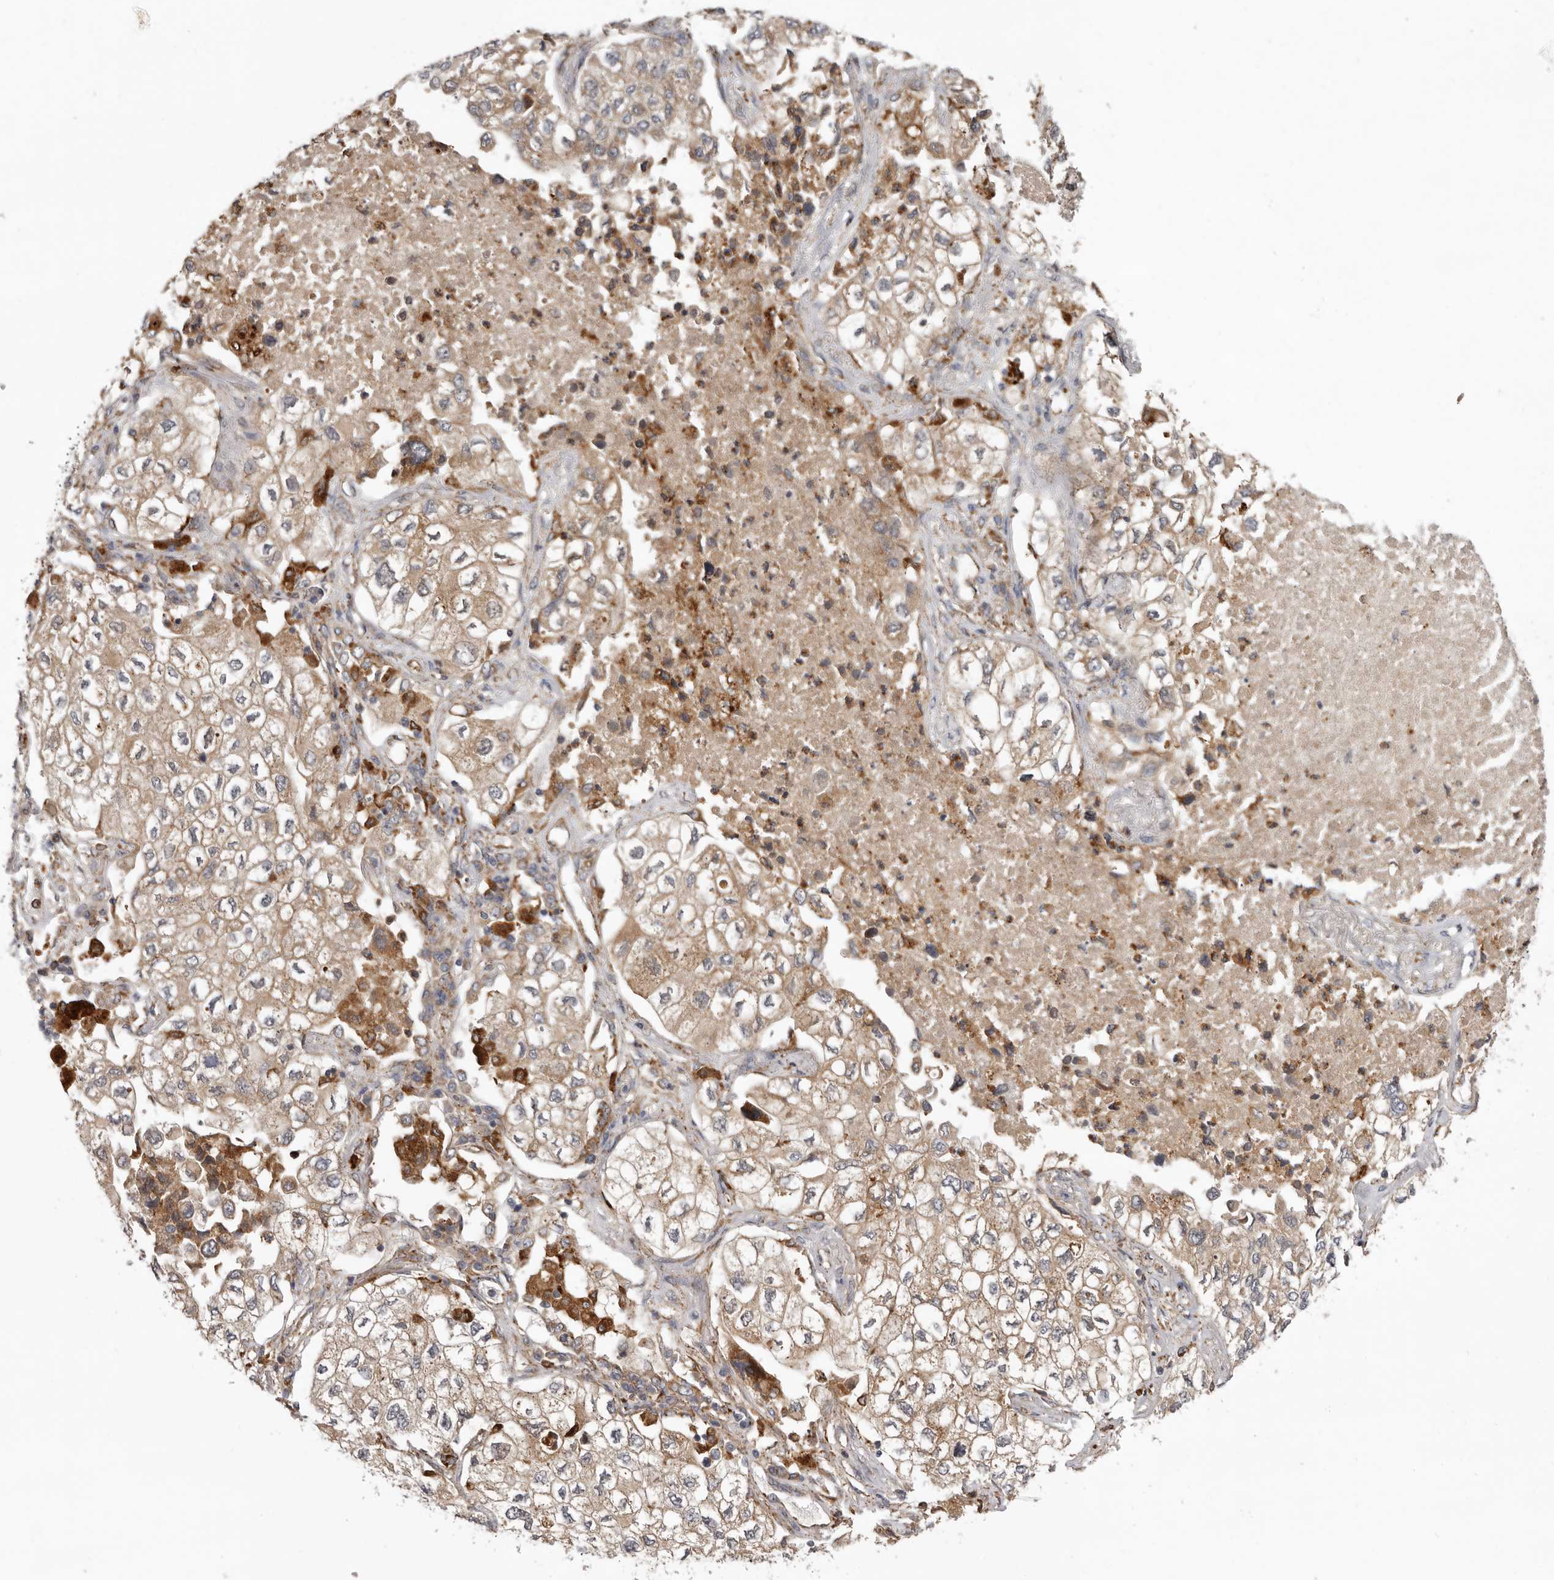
{"staining": {"intensity": "moderate", "quantity": ">75%", "location": "cytoplasmic/membranous"}, "tissue": "lung cancer", "cell_type": "Tumor cells", "image_type": "cancer", "snomed": [{"axis": "morphology", "description": "Adenocarcinoma, NOS"}, {"axis": "topography", "description": "Lung"}], "caption": "DAB immunohistochemical staining of adenocarcinoma (lung) exhibits moderate cytoplasmic/membranous protein staining in approximately >75% of tumor cells.", "gene": "GRN", "patient": {"sex": "male", "age": 63}}